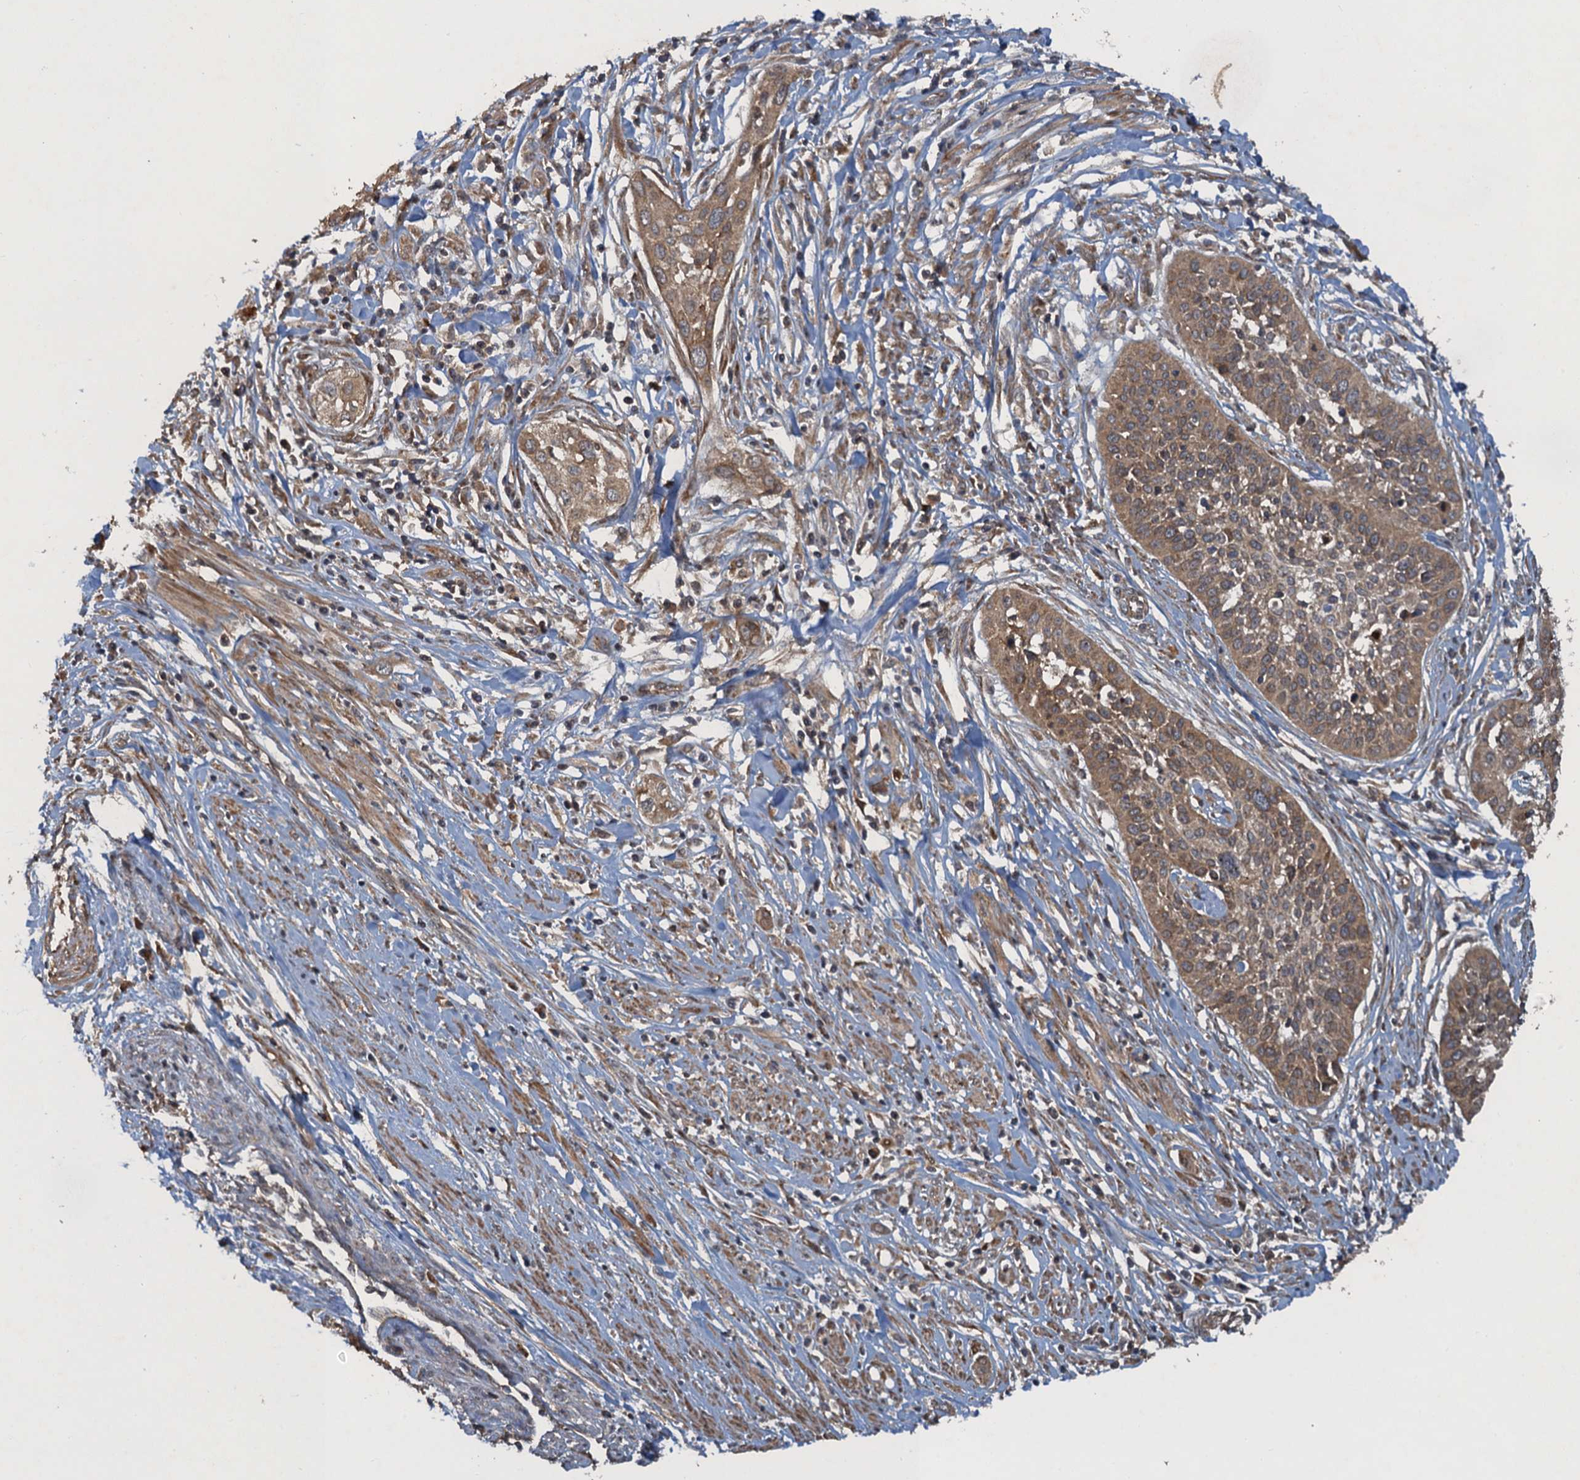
{"staining": {"intensity": "moderate", "quantity": ">75%", "location": "cytoplasmic/membranous"}, "tissue": "cervical cancer", "cell_type": "Tumor cells", "image_type": "cancer", "snomed": [{"axis": "morphology", "description": "Squamous cell carcinoma, NOS"}, {"axis": "topography", "description": "Cervix"}], "caption": "Moderate cytoplasmic/membranous positivity is identified in about >75% of tumor cells in squamous cell carcinoma (cervical).", "gene": "GLE1", "patient": {"sex": "female", "age": 34}}